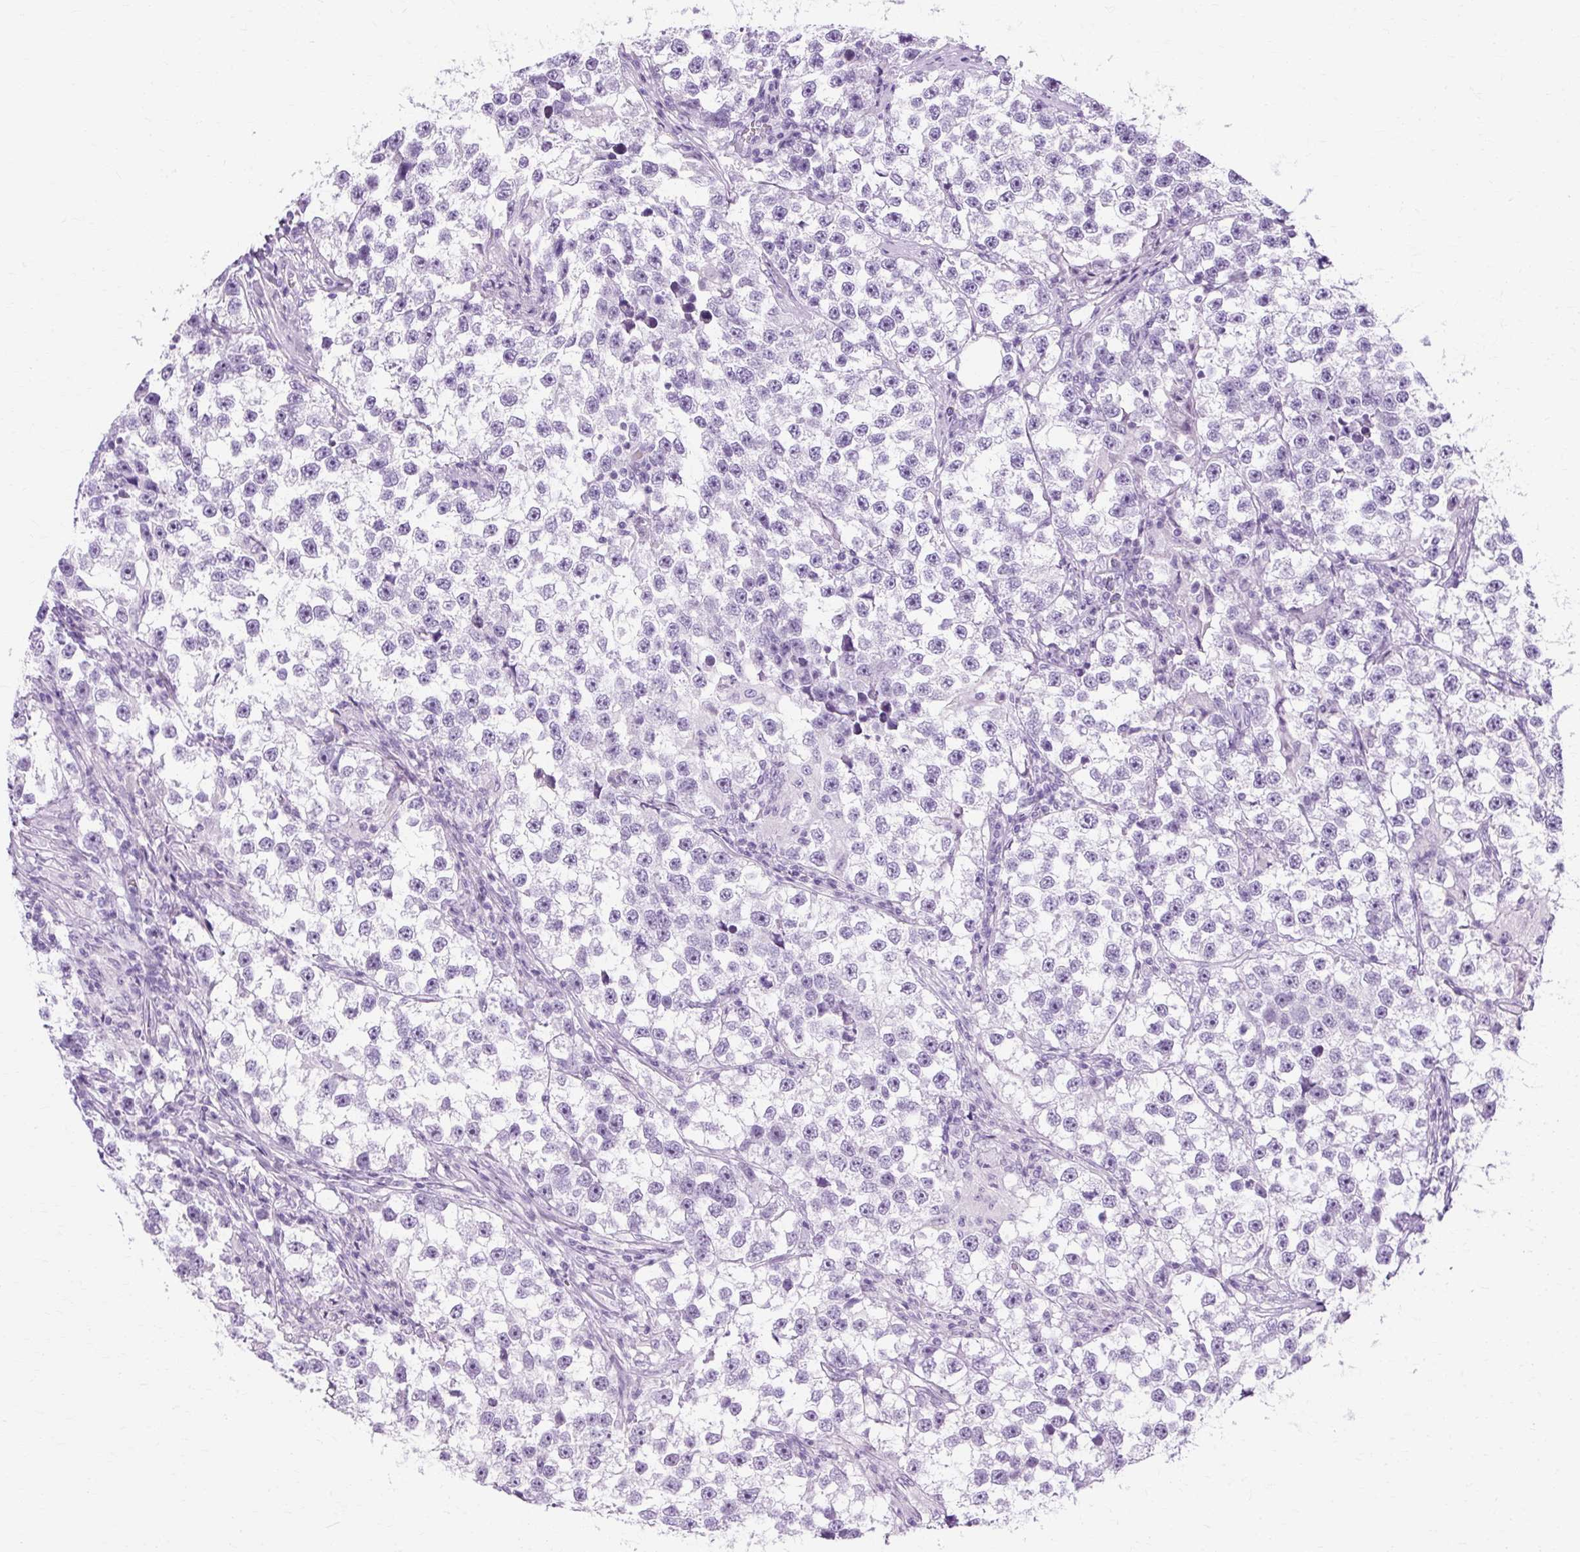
{"staining": {"intensity": "negative", "quantity": "none", "location": "none"}, "tissue": "testis cancer", "cell_type": "Tumor cells", "image_type": "cancer", "snomed": [{"axis": "morphology", "description": "Seminoma, NOS"}, {"axis": "topography", "description": "Testis"}], "caption": "High magnification brightfield microscopy of seminoma (testis) stained with DAB (3,3'-diaminobenzidine) (brown) and counterstained with hematoxylin (blue): tumor cells show no significant staining.", "gene": "RYBP", "patient": {"sex": "male", "age": 46}}